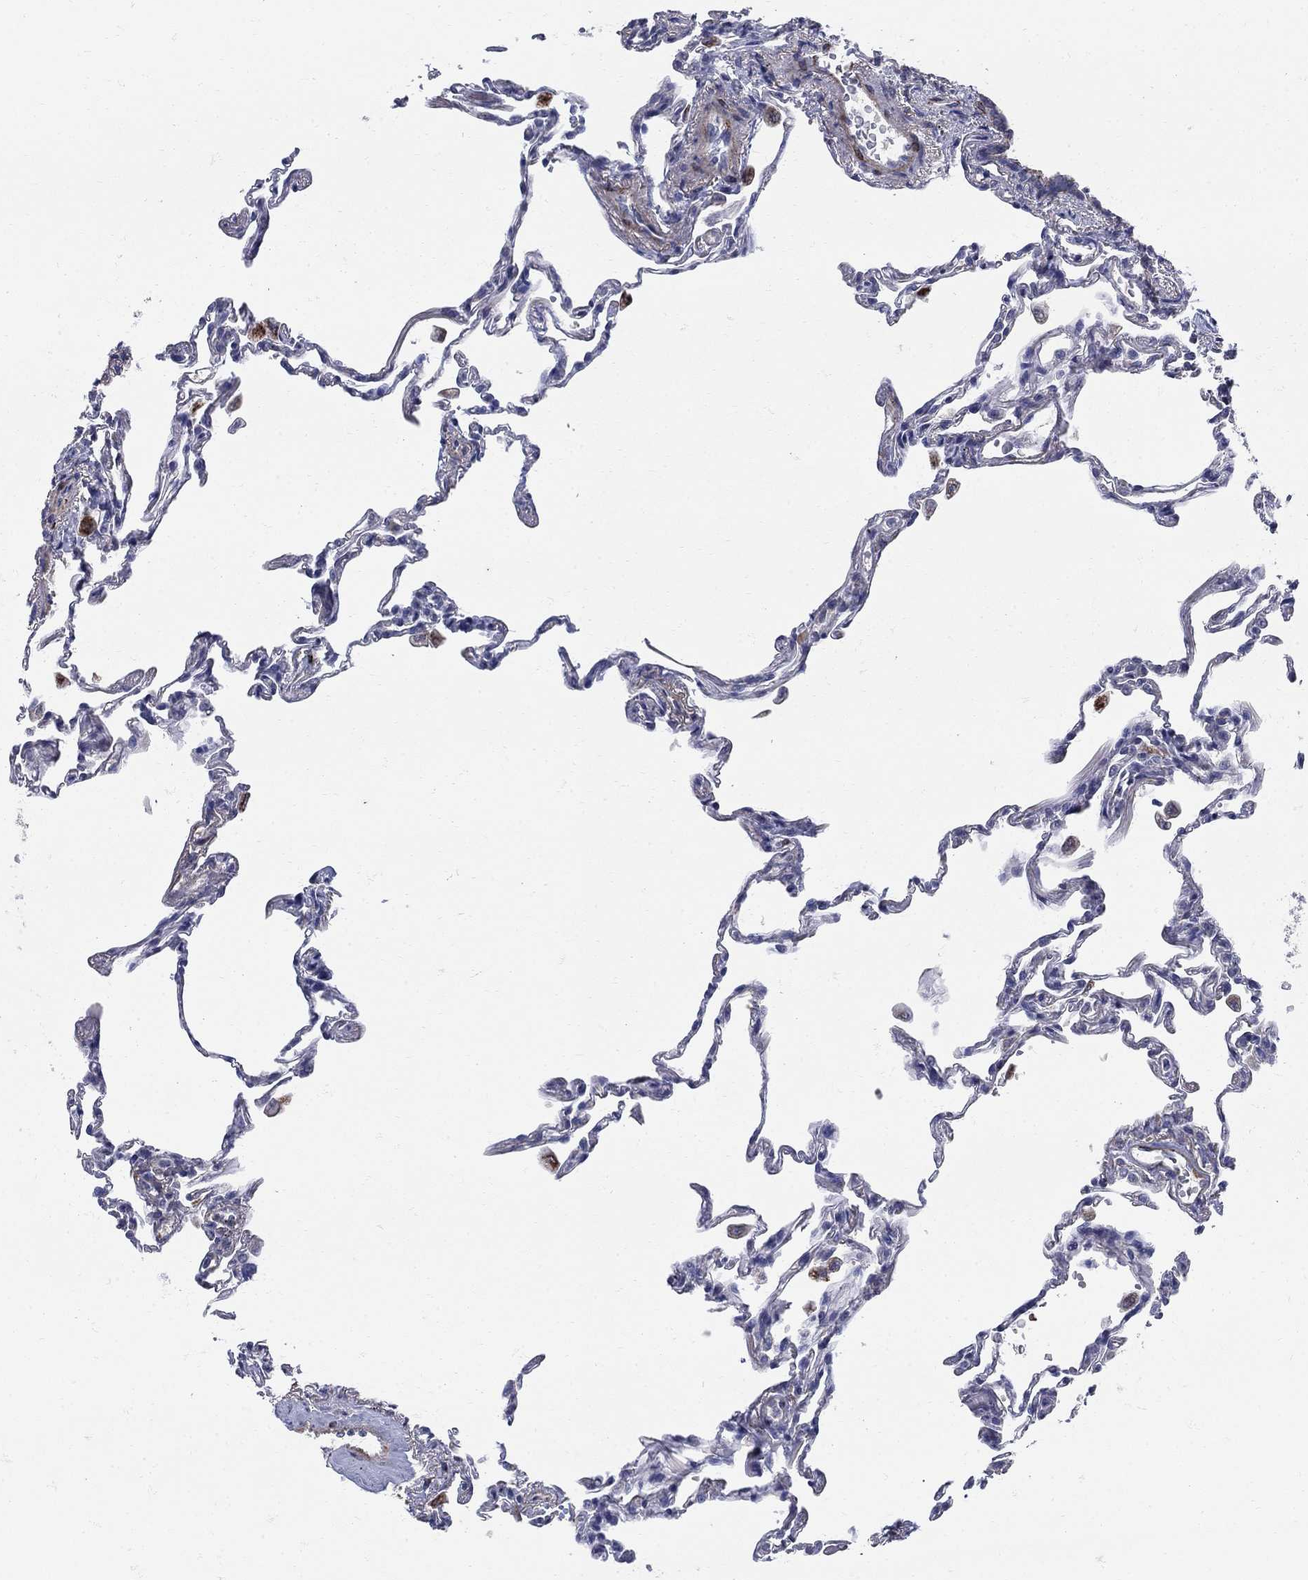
{"staining": {"intensity": "negative", "quantity": "none", "location": "none"}, "tissue": "lung", "cell_type": "Alveolar cells", "image_type": "normal", "snomed": [{"axis": "morphology", "description": "Normal tissue, NOS"}, {"axis": "topography", "description": "Lung"}], "caption": "Immunohistochemical staining of normal lung displays no significant staining in alveolar cells.", "gene": "SEPTIN8", "patient": {"sex": "female", "age": 57}}